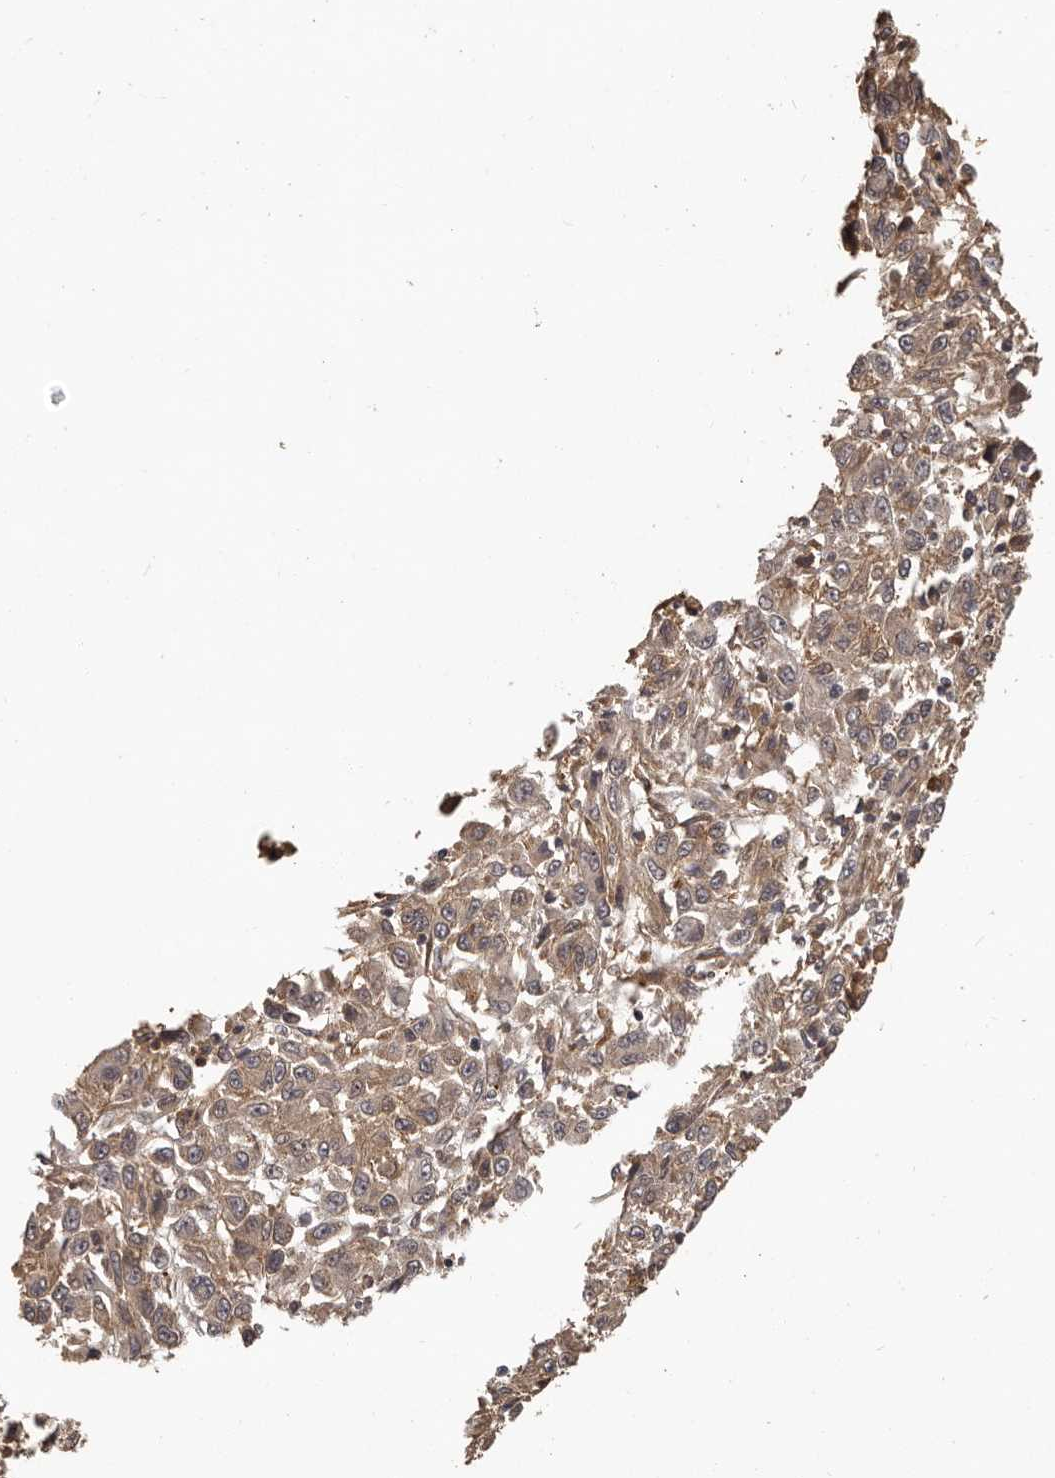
{"staining": {"intensity": "weak", "quantity": ">75%", "location": "cytoplasmic/membranous"}, "tissue": "melanoma", "cell_type": "Tumor cells", "image_type": "cancer", "snomed": [{"axis": "morphology", "description": "Malignant melanoma, Metastatic site"}, {"axis": "topography", "description": "Lung"}], "caption": "Weak cytoplasmic/membranous positivity for a protein is identified in about >75% of tumor cells of malignant melanoma (metastatic site) using immunohistochemistry.", "gene": "SLITRK6", "patient": {"sex": "male", "age": 64}}